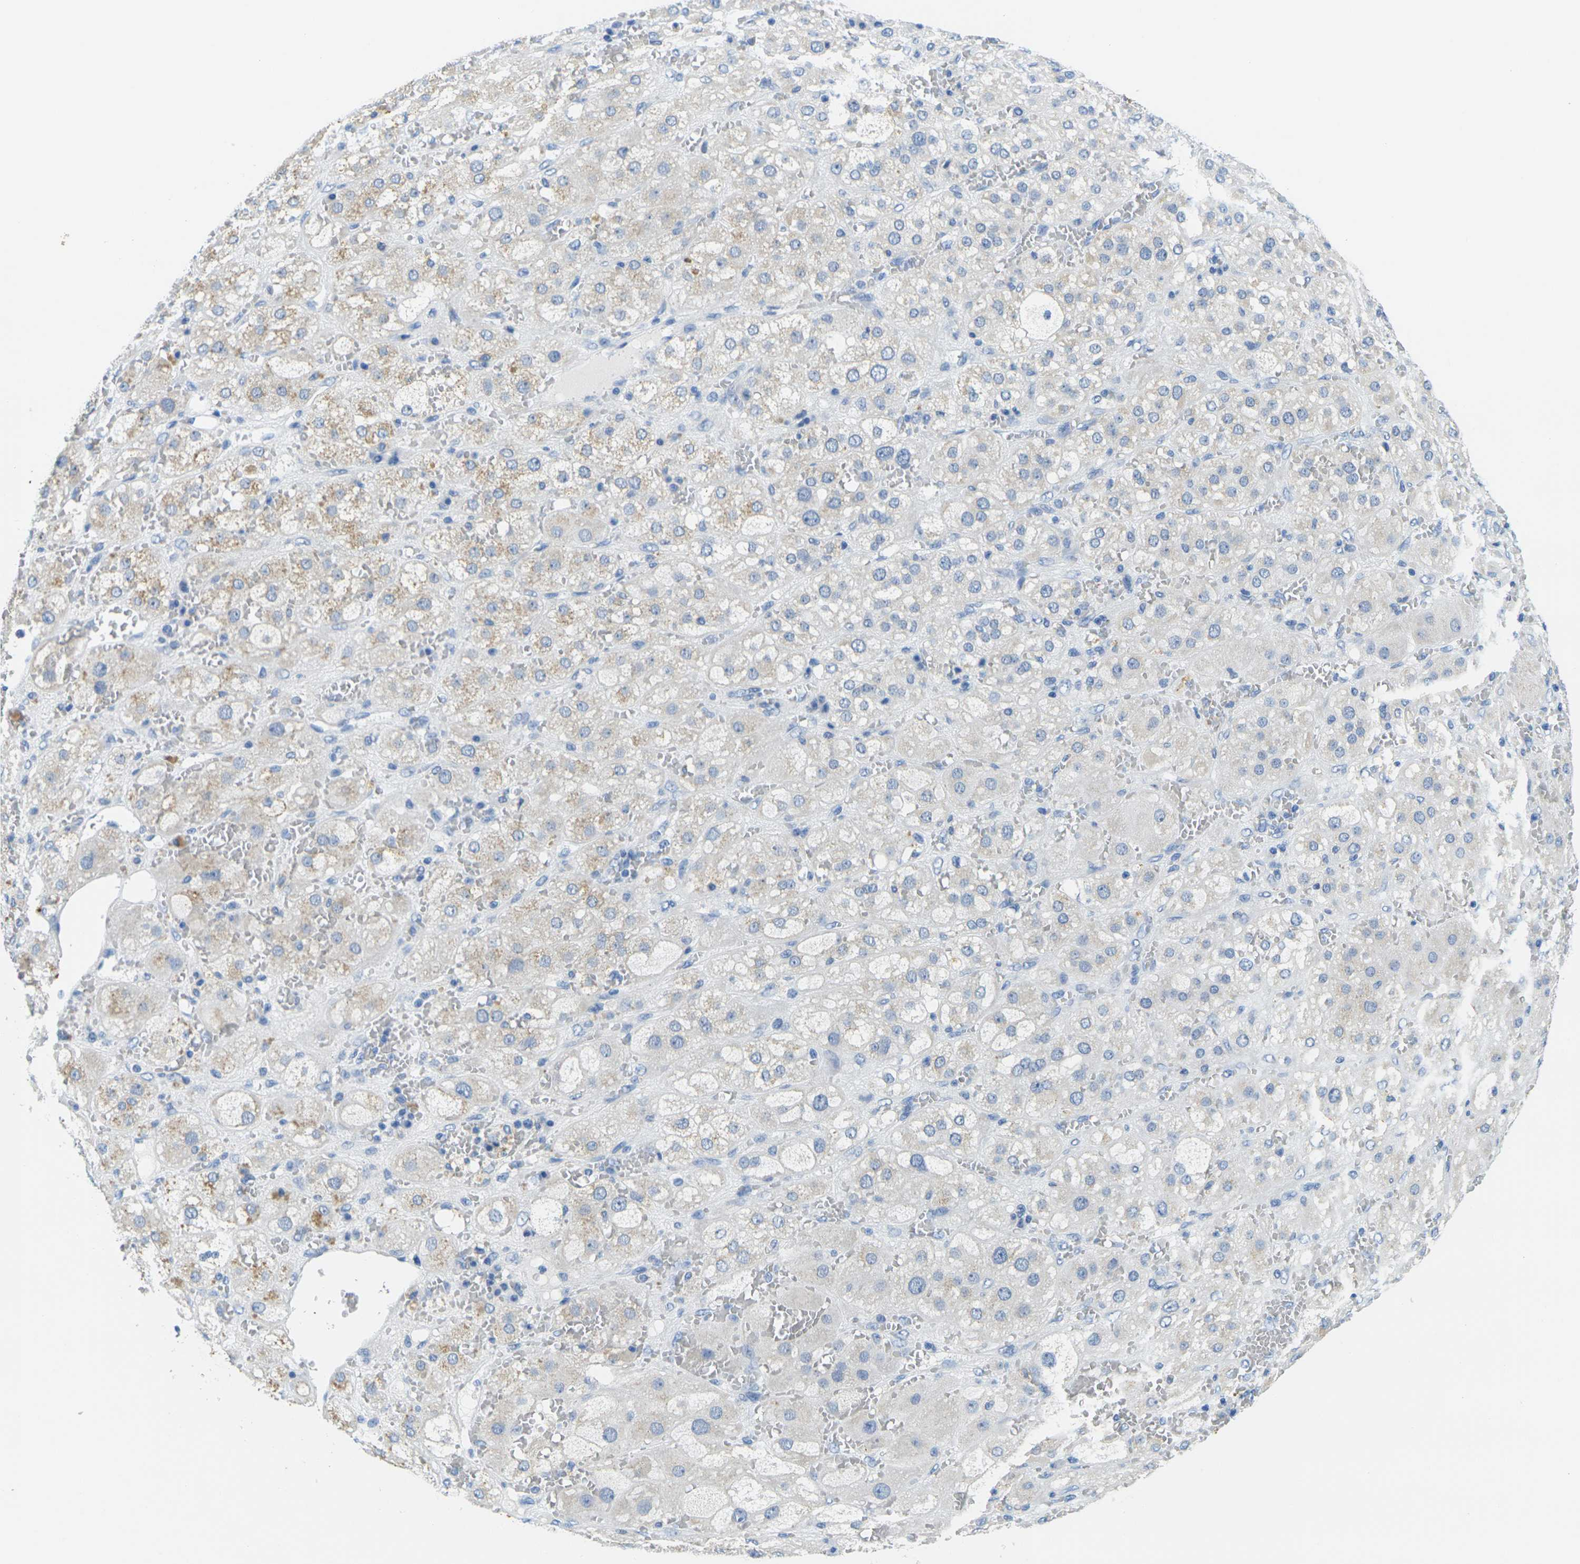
{"staining": {"intensity": "weak", "quantity": "<25%", "location": "cytoplasmic/membranous"}, "tissue": "adrenal gland", "cell_type": "Glandular cells", "image_type": "normal", "snomed": [{"axis": "morphology", "description": "Normal tissue, NOS"}, {"axis": "topography", "description": "Adrenal gland"}], "caption": "An image of human adrenal gland is negative for staining in glandular cells.", "gene": "FAM3D", "patient": {"sex": "female", "age": 47}}